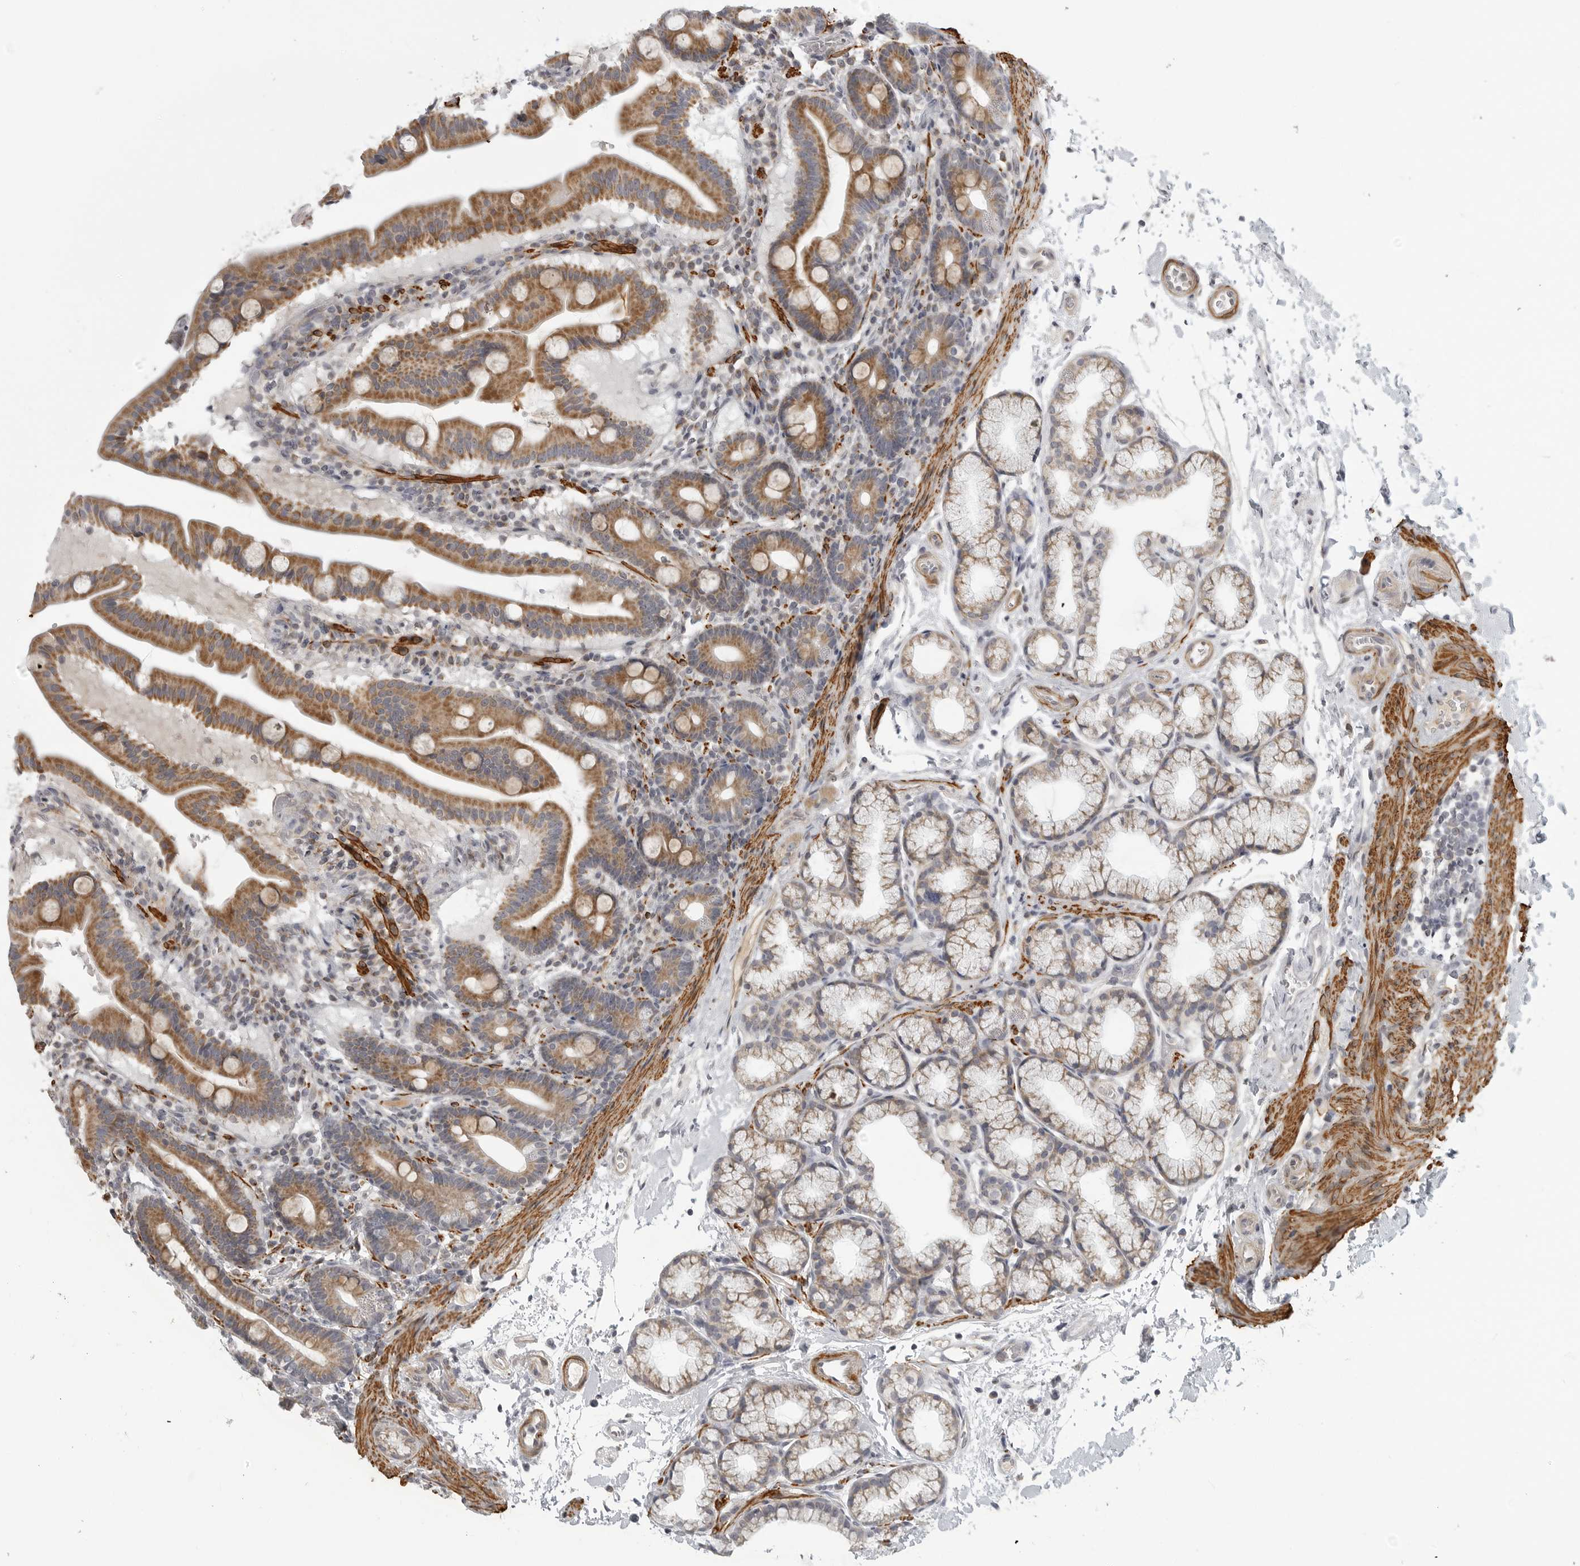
{"staining": {"intensity": "moderate", "quantity": ">75%", "location": "cytoplasmic/membranous"}, "tissue": "duodenum", "cell_type": "Glandular cells", "image_type": "normal", "snomed": [{"axis": "morphology", "description": "Normal tissue, NOS"}, {"axis": "topography", "description": "Duodenum"}], "caption": "Immunohistochemistry (IHC) staining of unremarkable duodenum, which demonstrates medium levels of moderate cytoplasmic/membranous staining in about >75% of glandular cells indicating moderate cytoplasmic/membranous protein positivity. The staining was performed using DAB (brown) for protein detection and nuclei were counterstained in hematoxylin (blue).", "gene": "MAP7D1", "patient": {"sex": "male", "age": 54}}